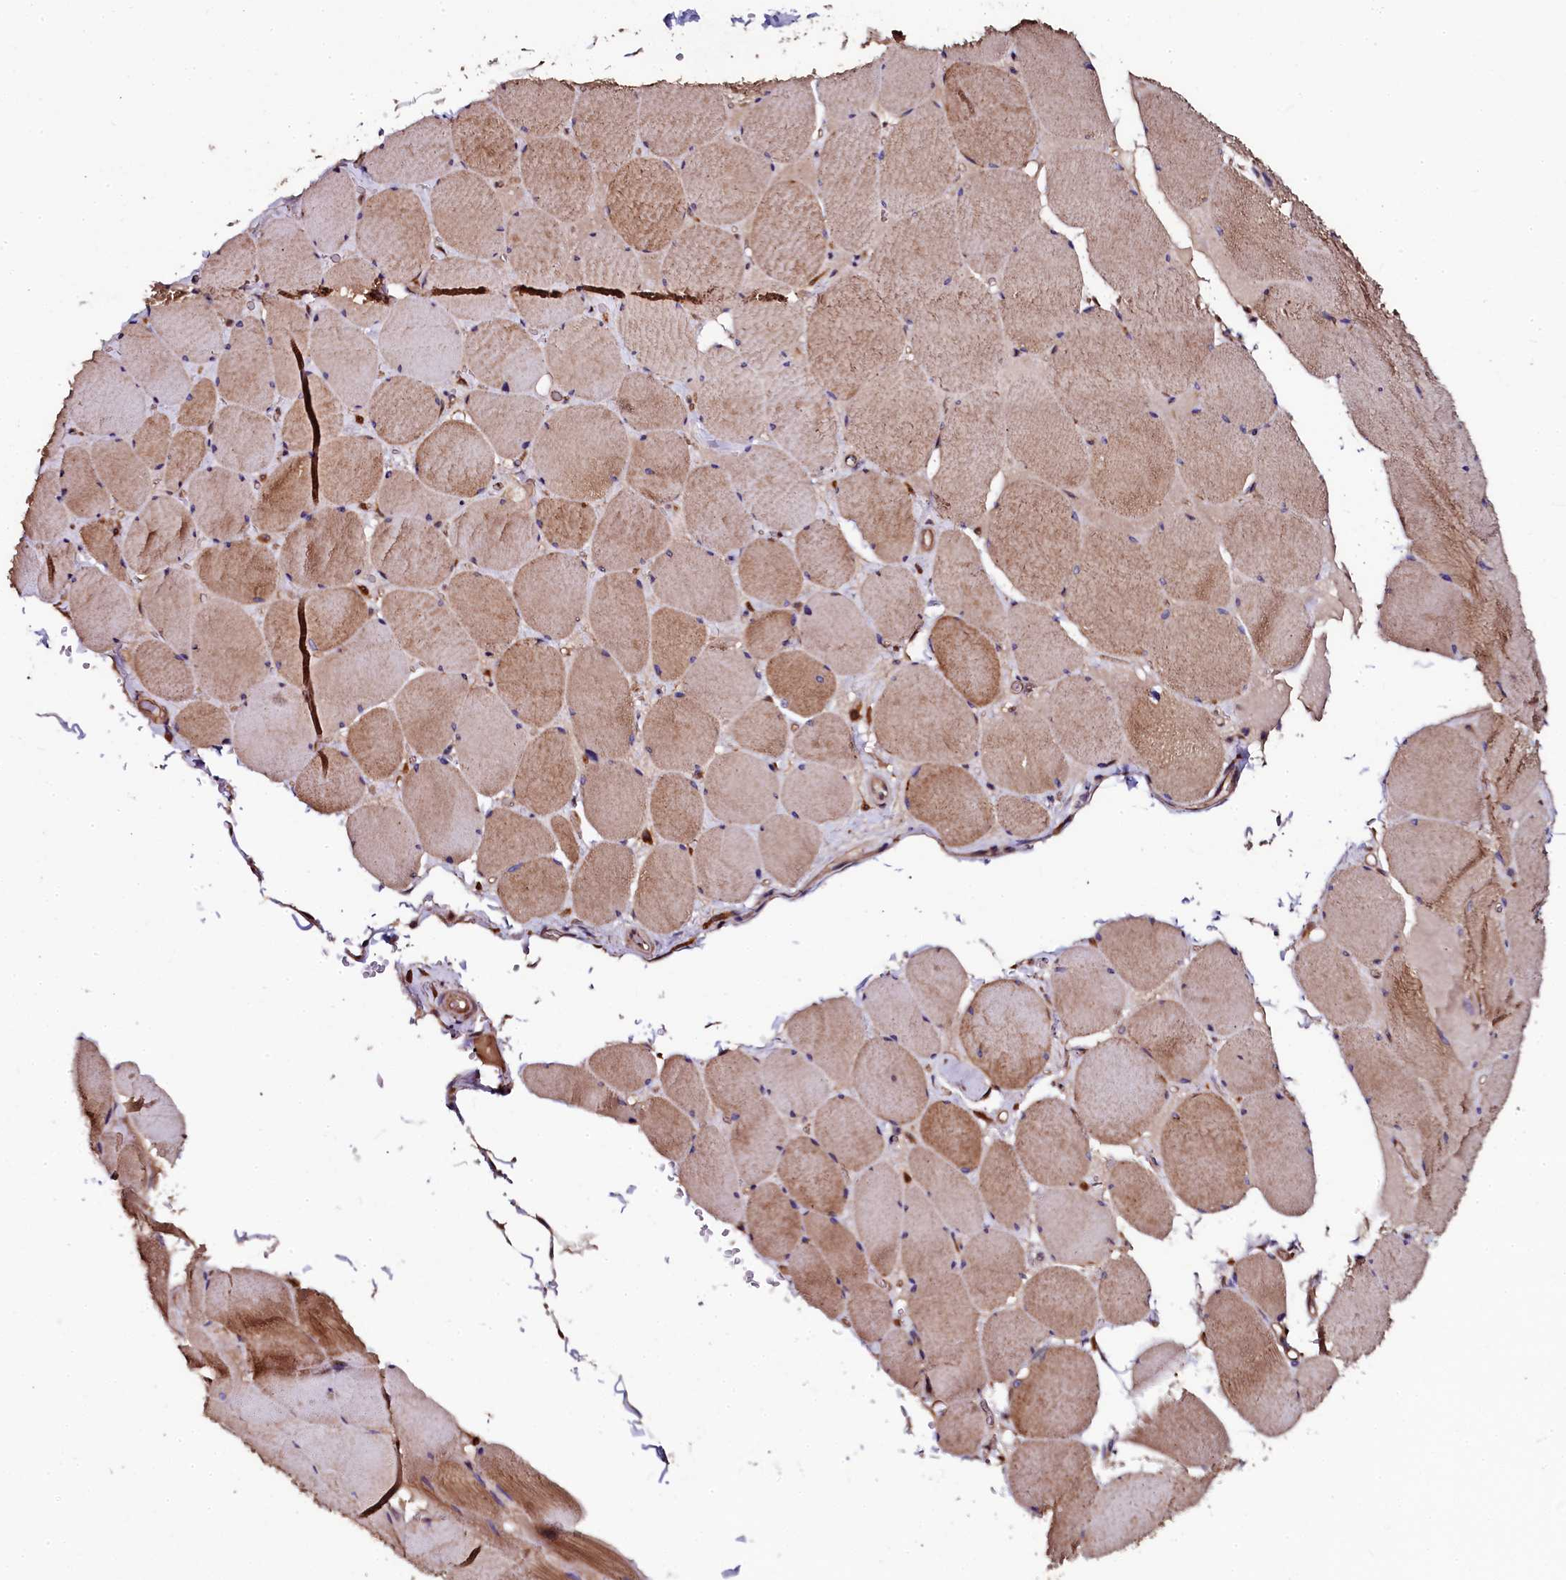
{"staining": {"intensity": "moderate", "quantity": ">75%", "location": "cytoplasmic/membranous"}, "tissue": "skeletal muscle", "cell_type": "Myocytes", "image_type": "normal", "snomed": [{"axis": "morphology", "description": "Normal tissue, NOS"}, {"axis": "topography", "description": "Skeletal muscle"}, {"axis": "topography", "description": "Head-Neck"}], "caption": "Protein staining displays moderate cytoplasmic/membranous expression in about >75% of myocytes in normal skeletal muscle.", "gene": "APPL2", "patient": {"sex": "male", "age": 66}}